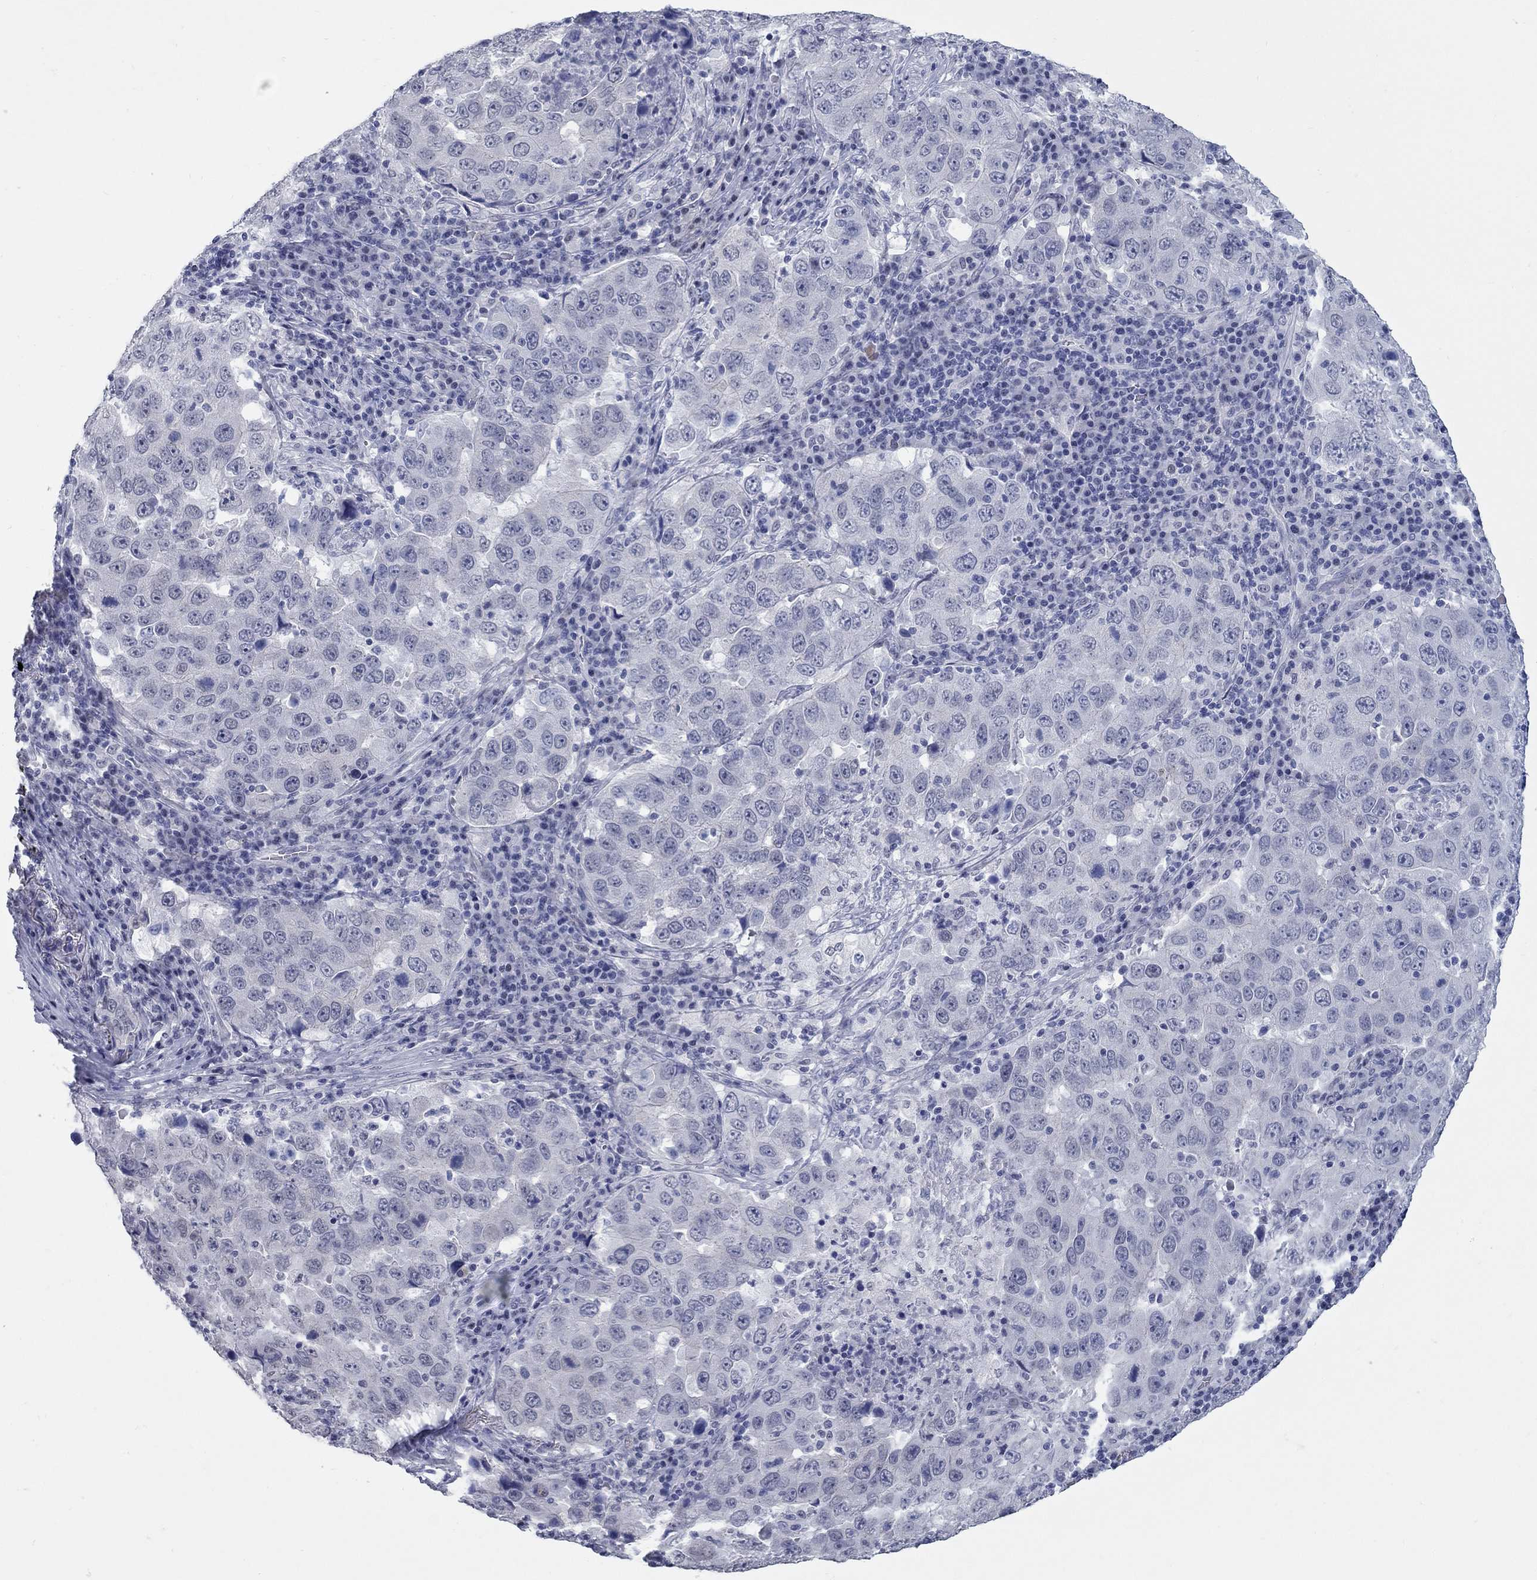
{"staining": {"intensity": "negative", "quantity": "none", "location": "none"}, "tissue": "lung cancer", "cell_type": "Tumor cells", "image_type": "cancer", "snomed": [{"axis": "morphology", "description": "Adenocarcinoma, NOS"}, {"axis": "topography", "description": "Lung"}], "caption": "Lung cancer (adenocarcinoma) stained for a protein using IHC shows no positivity tumor cells.", "gene": "WASF3", "patient": {"sex": "male", "age": 73}}